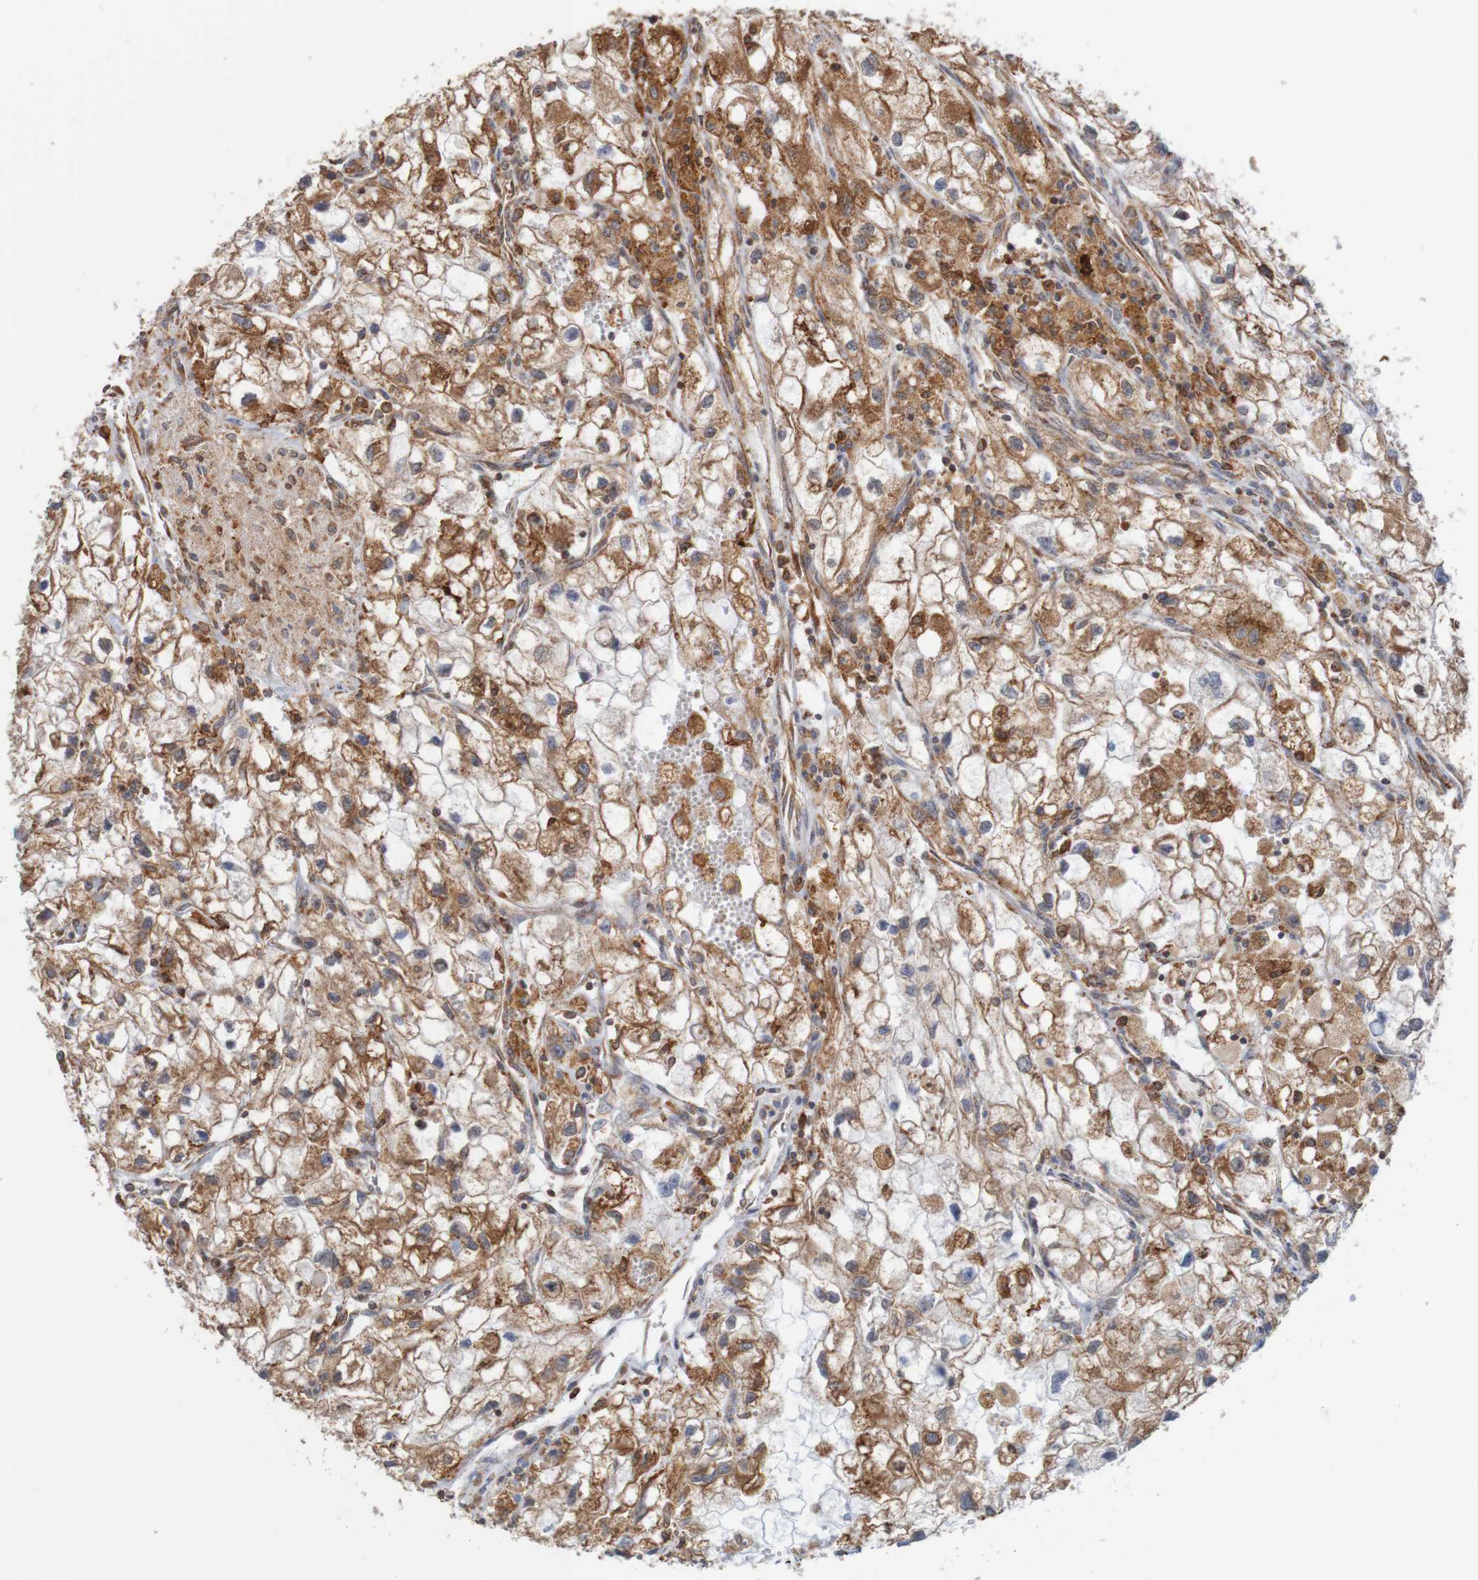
{"staining": {"intensity": "moderate", "quantity": "25%-75%", "location": "cytoplasmic/membranous"}, "tissue": "renal cancer", "cell_type": "Tumor cells", "image_type": "cancer", "snomed": [{"axis": "morphology", "description": "Adenocarcinoma, NOS"}, {"axis": "topography", "description": "Kidney"}], "caption": "A histopathology image showing moderate cytoplasmic/membranous staining in approximately 25%-75% of tumor cells in adenocarcinoma (renal), as visualized by brown immunohistochemical staining.", "gene": "PDIA3", "patient": {"sex": "female", "age": 70}}